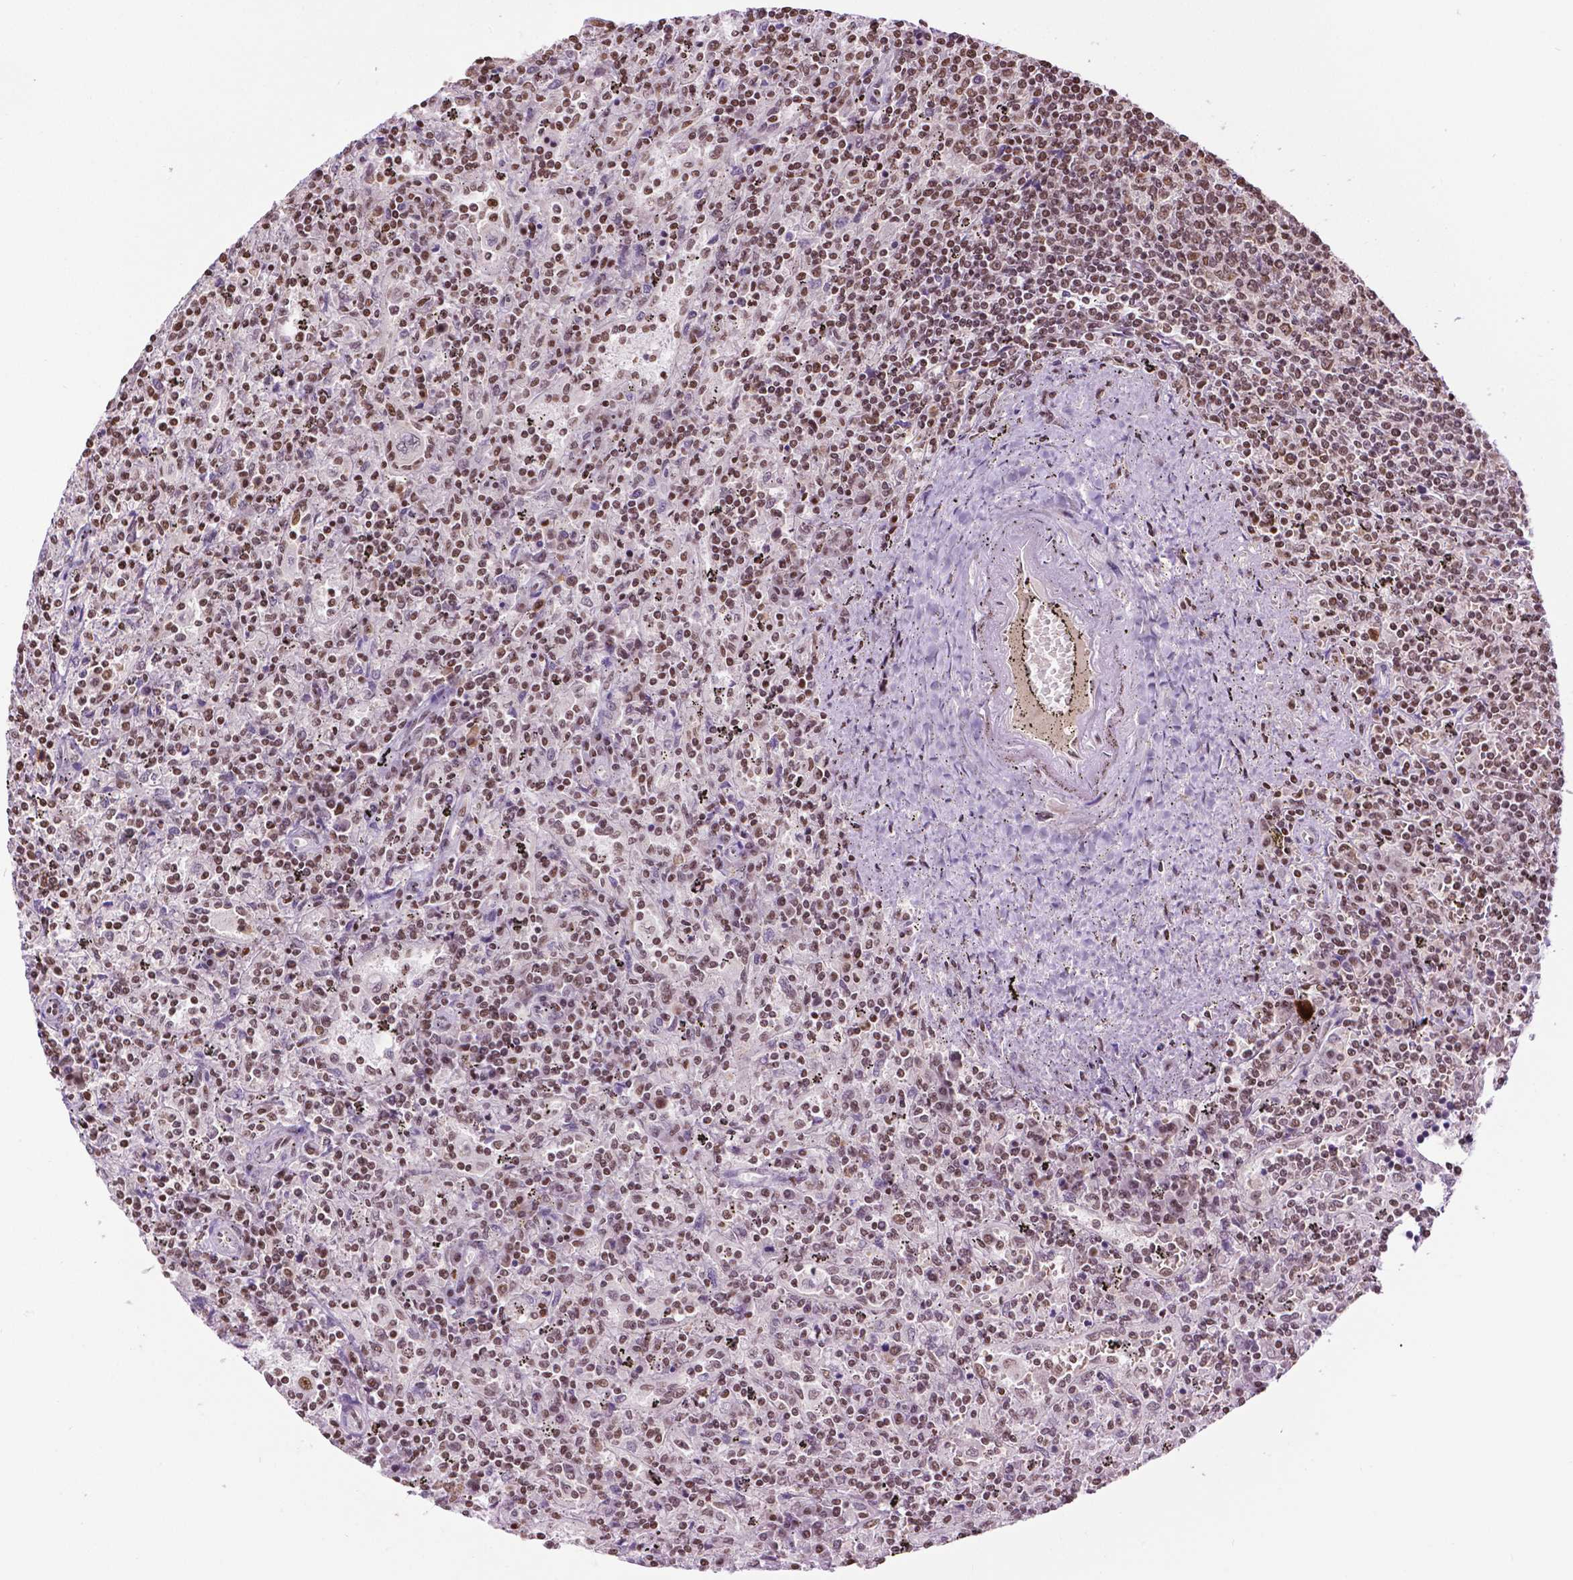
{"staining": {"intensity": "moderate", "quantity": ">75%", "location": "nuclear"}, "tissue": "lymphoma", "cell_type": "Tumor cells", "image_type": "cancer", "snomed": [{"axis": "morphology", "description": "Malignant lymphoma, non-Hodgkin's type, Low grade"}, {"axis": "topography", "description": "Spleen"}], "caption": "Brown immunohistochemical staining in human malignant lymphoma, non-Hodgkin's type (low-grade) demonstrates moderate nuclear staining in about >75% of tumor cells.", "gene": "COL23A1", "patient": {"sex": "male", "age": 62}}